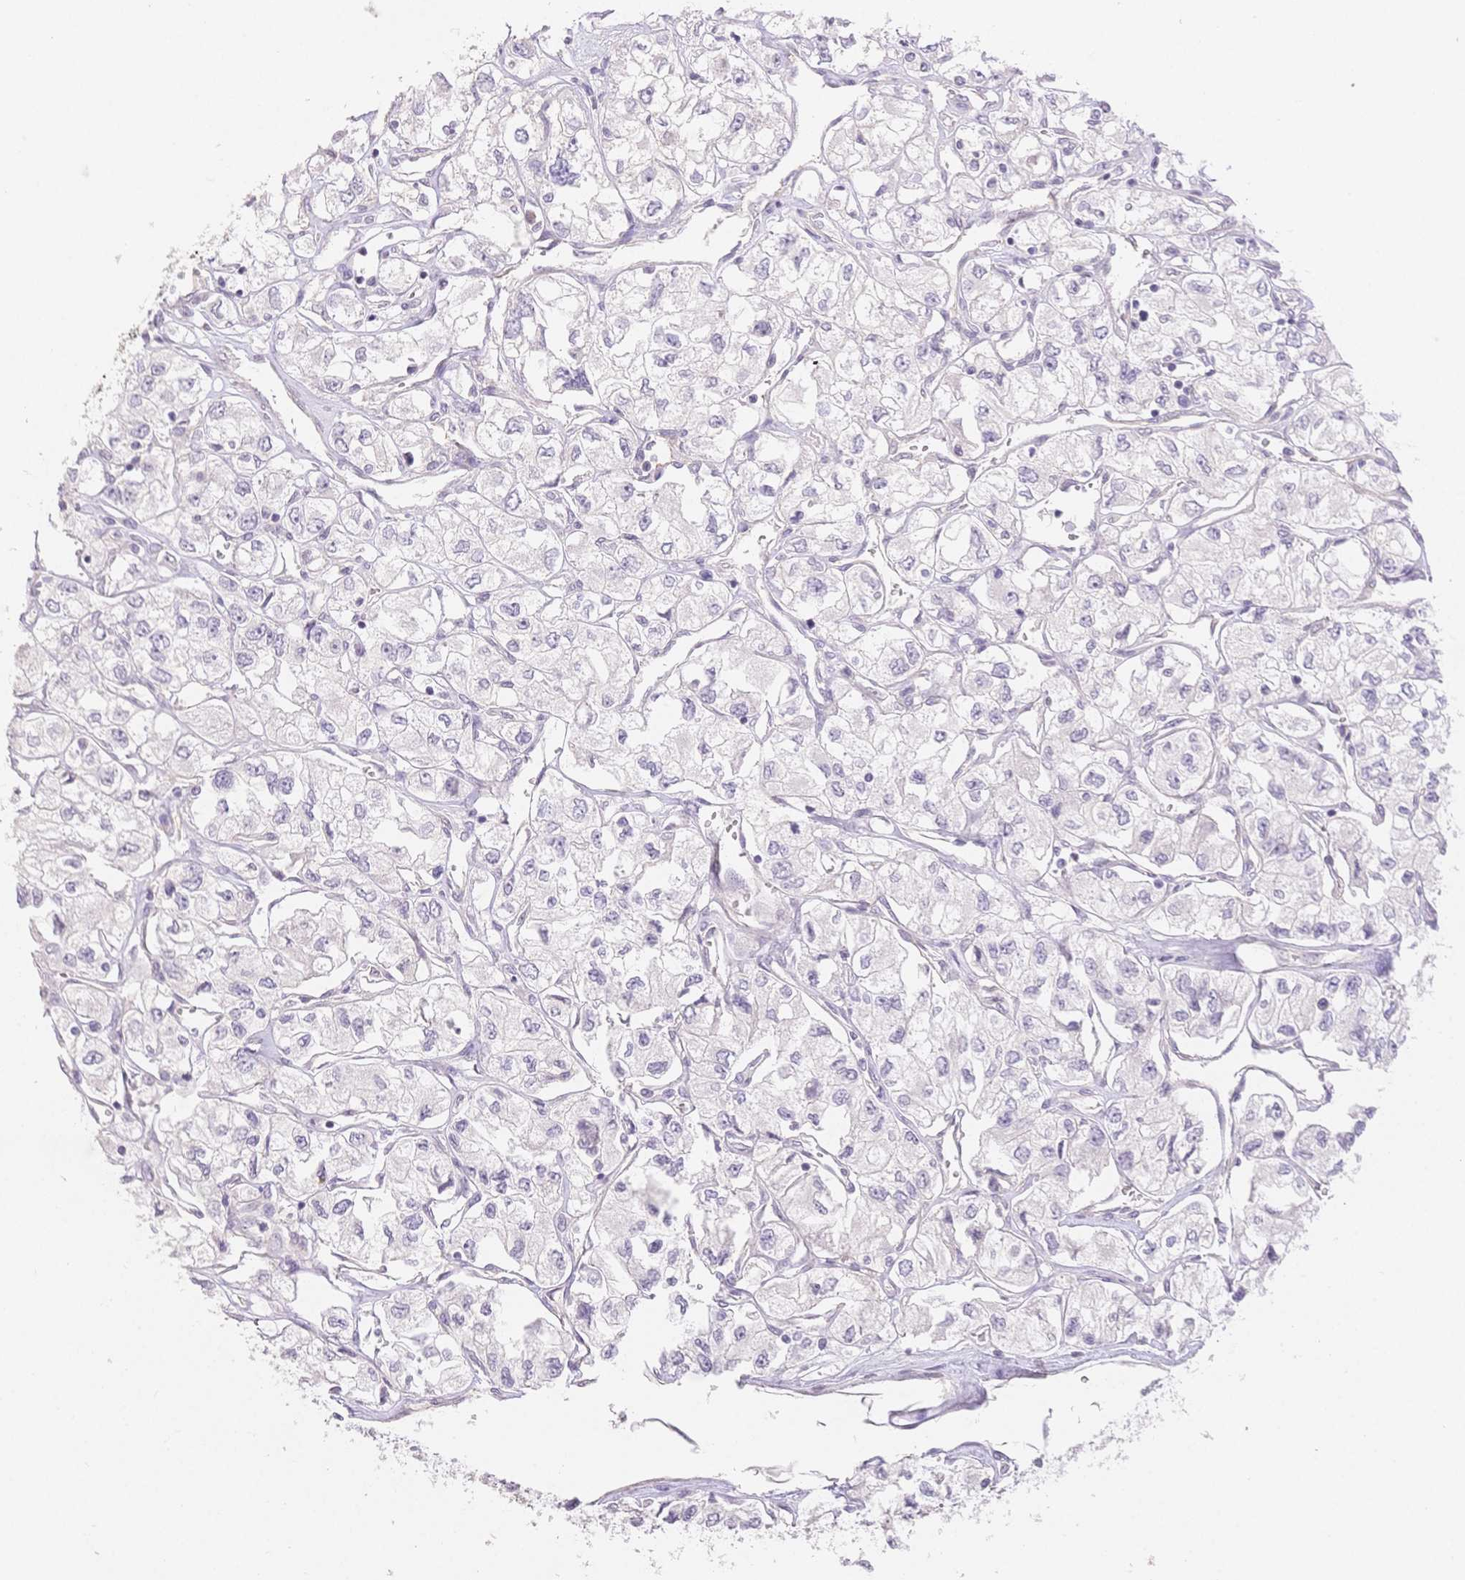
{"staining": {"intensity": "negative", "quantity": "none", "location": "none"}, "tissue": "renal cancer", "cell_type": "Tumor cells", "image_type": "cancer", "snomed": [{"axis": "morphology", "description": "Adenocarcinoma, NOS"}, {"axis": "topography", "description": "Kidney"}], "caption": "A high-resolution micrograph shows immunohistochemistry staining of renal adenocarcinoma, which displays no significant positivity in tumor cells. The staining is performed using DAB (3,3'-diaminobenzidine) brown chromogen with nuclei counter-stained in using hematoxylin.", "gene": "SUV39H2", "patient": {"sex": "female", "age": 59}}